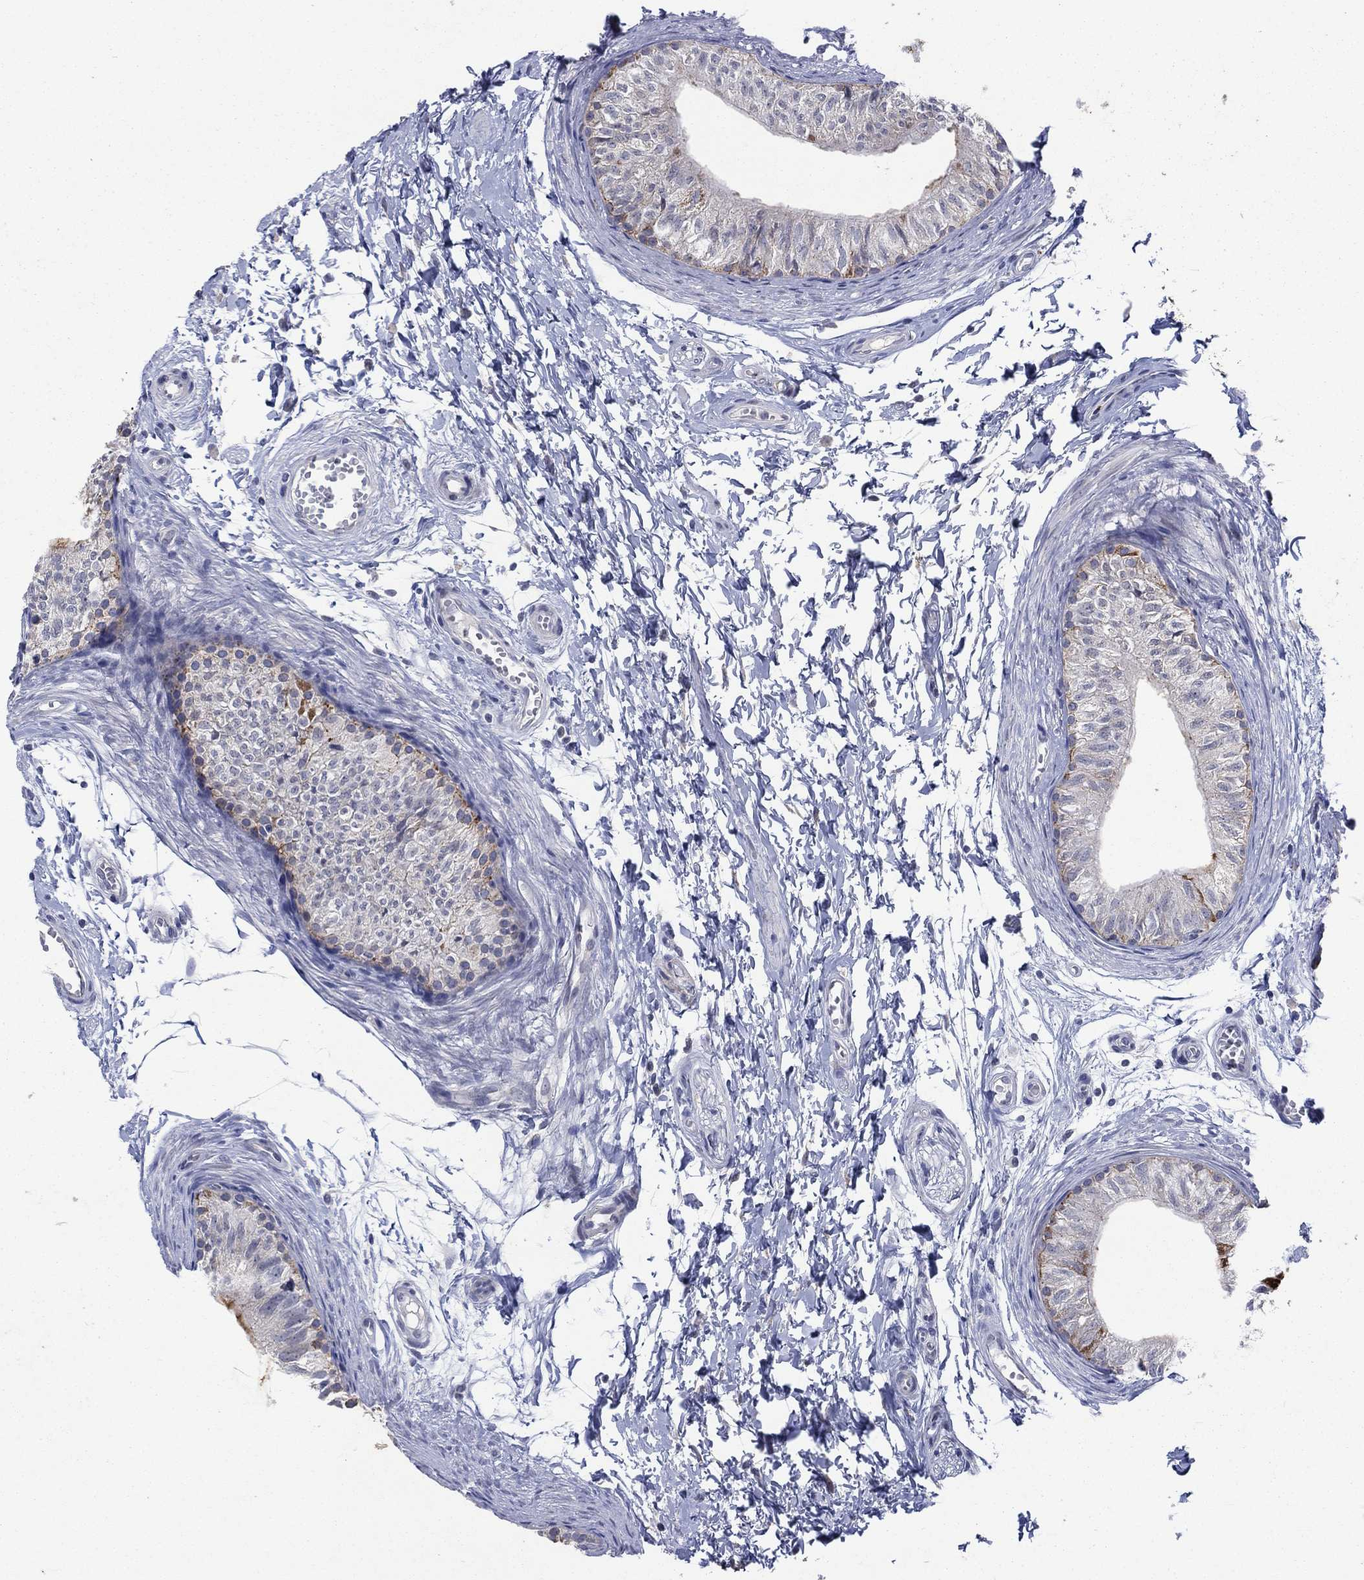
{"staining": {"intensity": "strong", "quantity": "<25%", "location": "cytoplasmic/membranous"}, "tissue": "epididymis", "cell_type": "Glandular cells", "image_type": "normal", "snomed": [{"axis": "morphology", "description": "Normal tissue, NOS"}, {"axis": "topography", "description": "Epididymis"}], "caption": "Glandular cells reveal strong cytoplasmic/membranous expression in approximately <25% of cells in normal epididymis. (IHC, brightfield microscopy, high magnification).", "gene": "SDC1", "patient": {"sex": "male", "age": 22}}